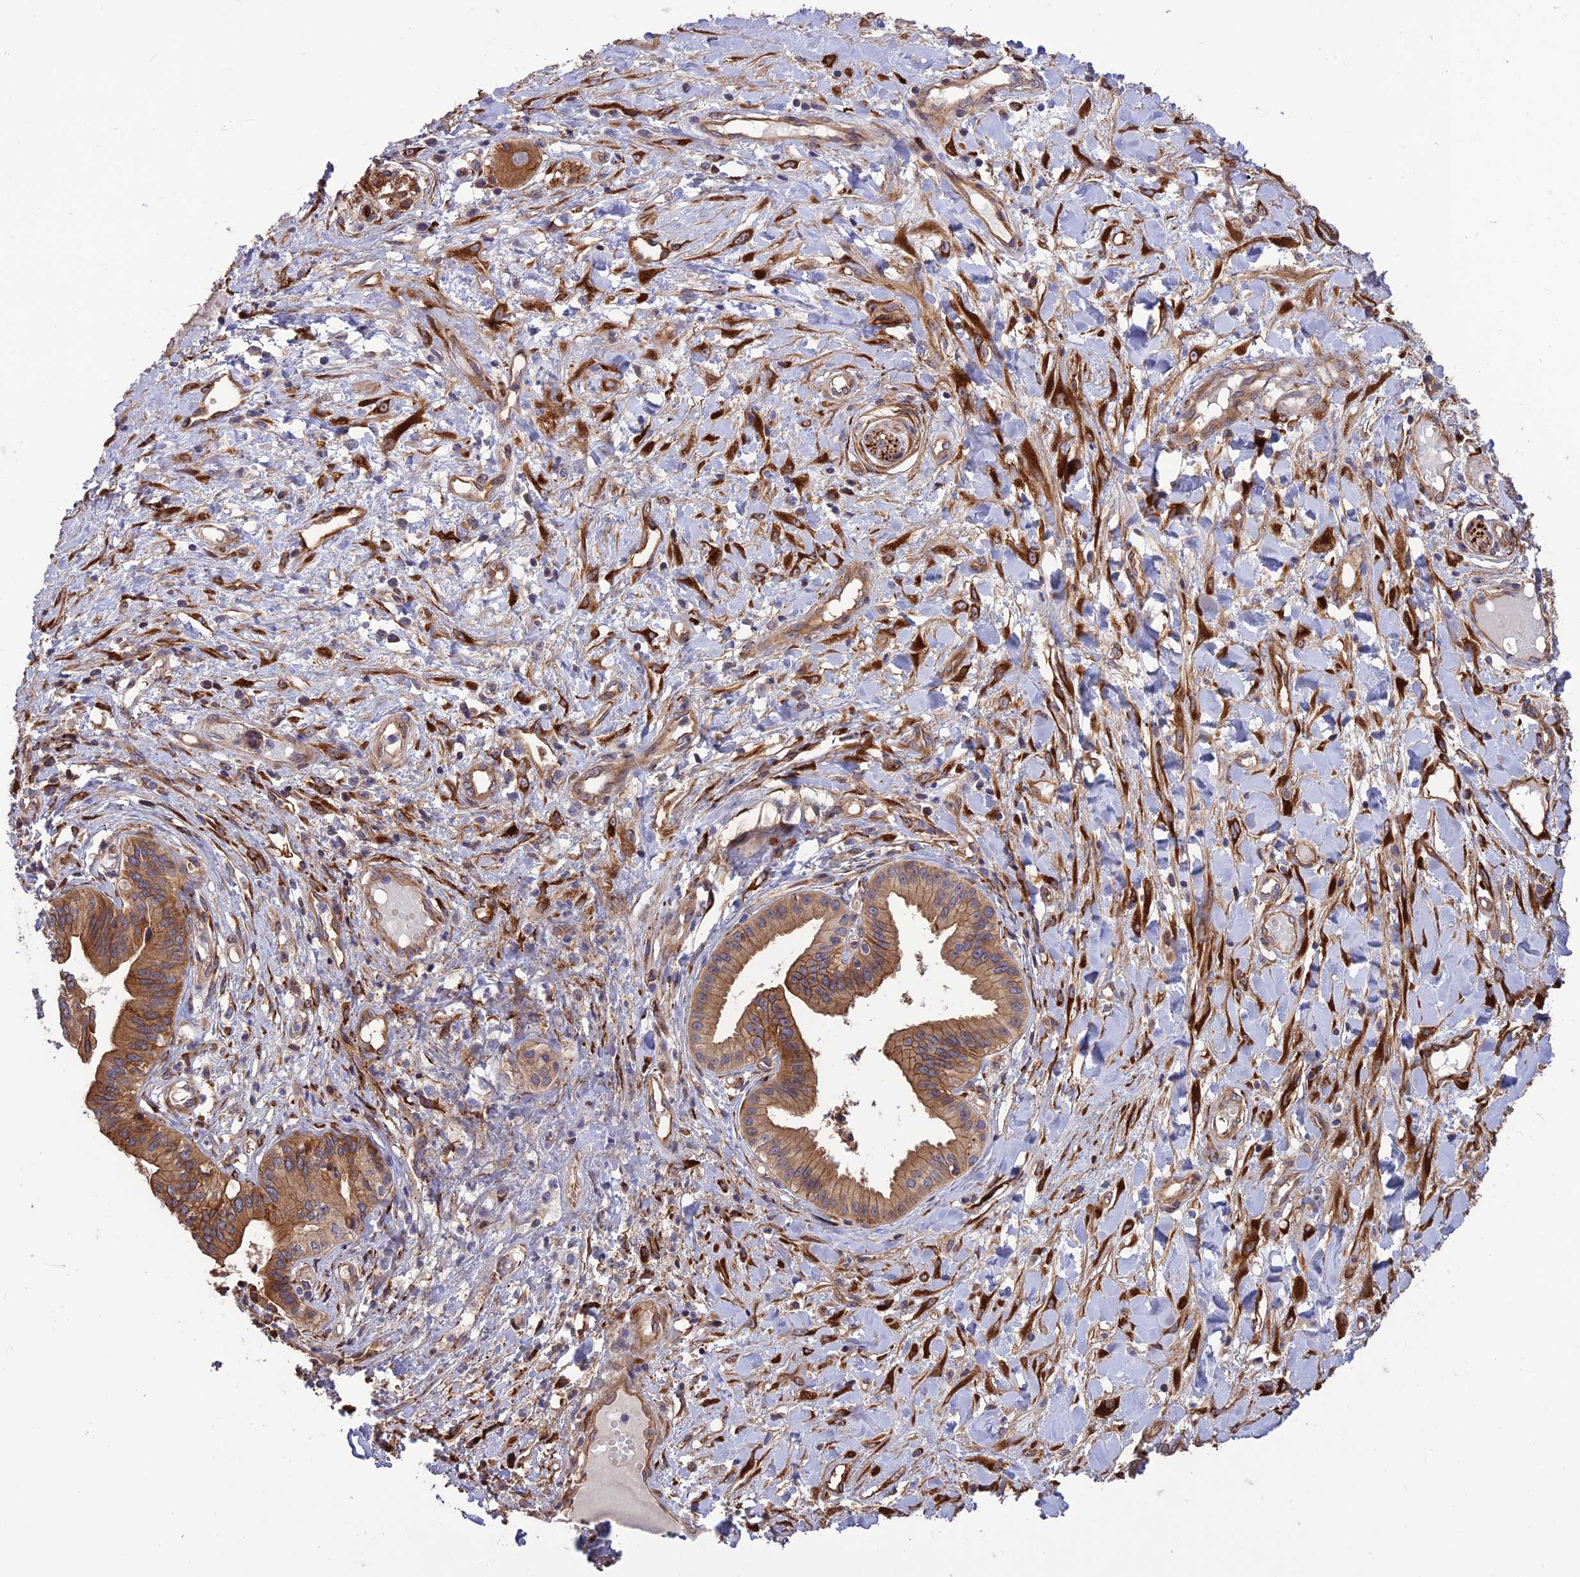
{"staining": {"intensity": "moderate", "quantity": ">75%", "location": "cytoplasmic/membranous"}, "tissue": "pancreatic cancer", "cell_type": "Tumor cells", "image_type": "cancer", "snomed": [{"axis": "morphology", "description": "Adenocarcinoma, NOS"}, {"axis": "topography", "description": "Pancreas"}], "caption": "Pancreatic adenocarcinoma stained for a protein (brown) displays moderate cytoplasmic/membranous positive positivity in approximately >75% of tumor cells.", "gene": "CRTAP", "patient": {"sex": "female", "age": 50}}